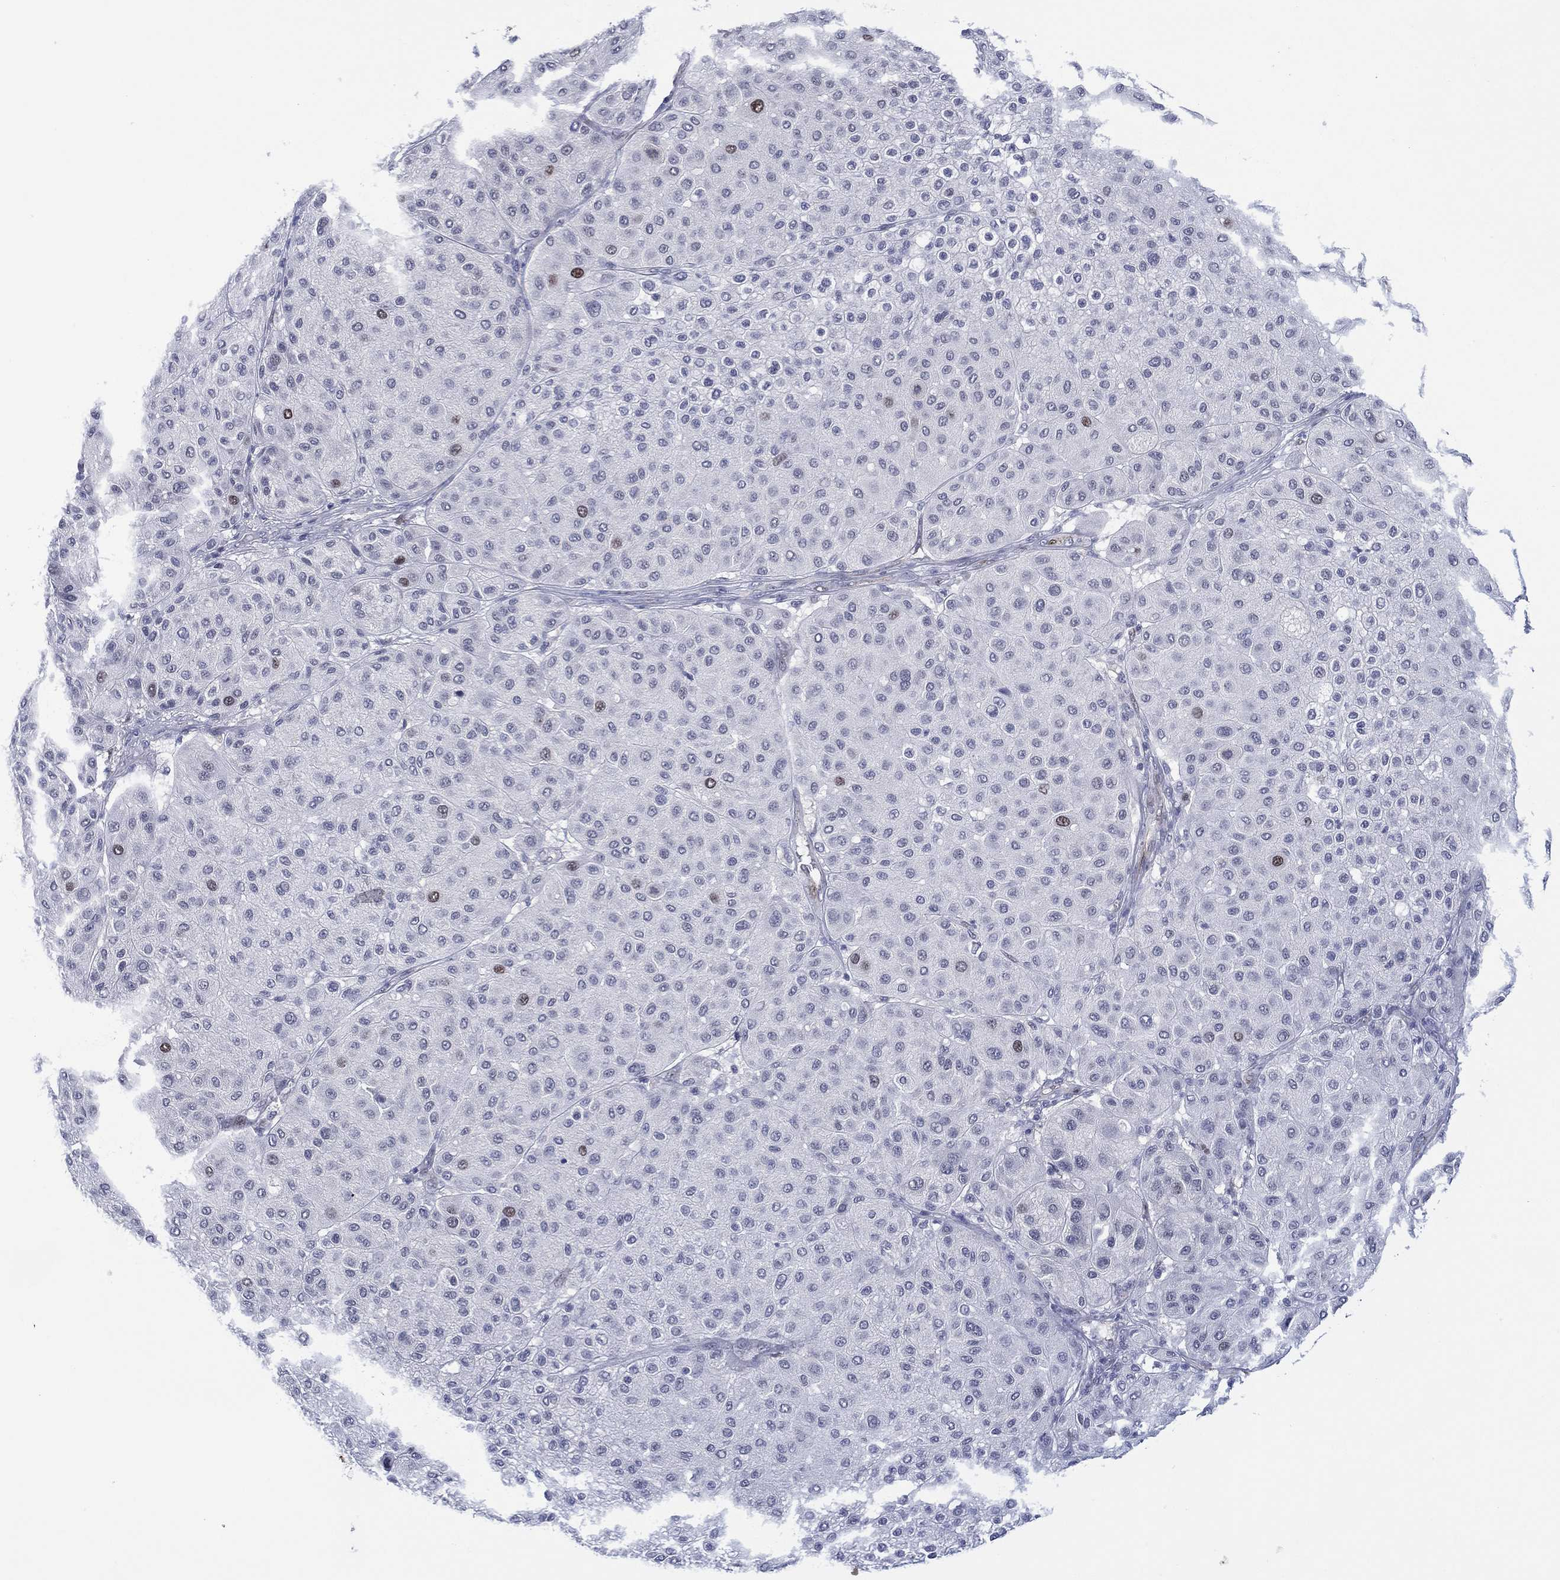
{"staining": {"intensity": "strong", "quantity": "<25%", "location": "nuclear"}, "tissue": "melanoma", "cell_type": "Tumor cells", "image_type": "cancer", "snomed": [{"axis": "morphology", "description": "Malignant melanoma, Metastatic site"}, {"axis": "topography", "description": "Smooth muscle"}], "caption": "A medium amount of strong nuclear positivity is appreciated in about <25% of tumor cells in malignant melanoma (metastatic site) tissue.", "gene": "GATA6", "patient": {"sex": "male", "age": 41}}